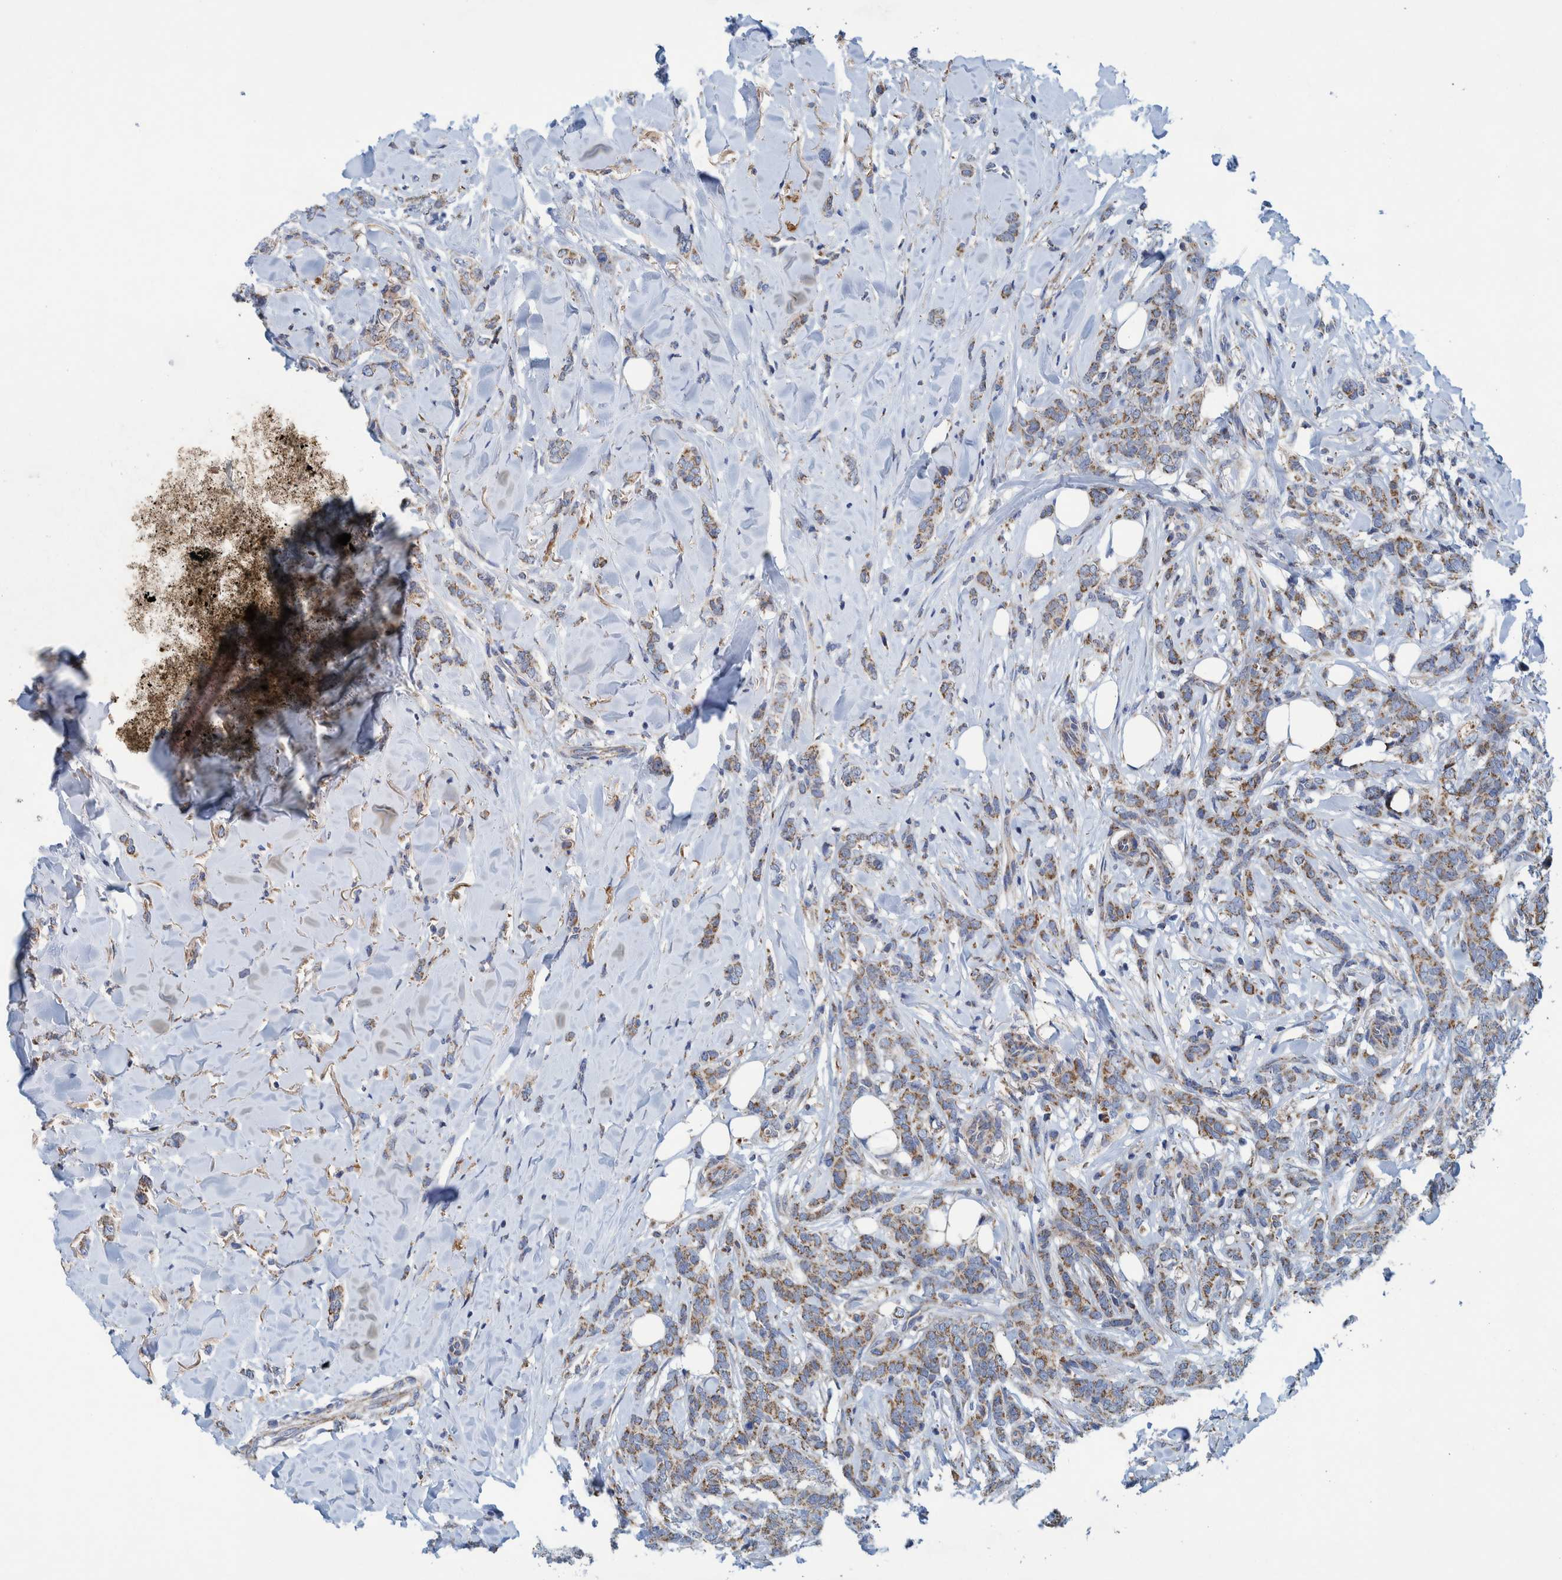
{"staining": {"intensity": "weak", "quantity": ">75%", "location": "cytoplasmic/membranous"}, "tissue": "breast cancer", "cell_type": "Tumor cells", "image_type": "cancer", "snomed": [{"axis": "morphology", "description": "Lobular carcinoma"}, {"axis": "topography", "description": "Skin"}, {"axis": "topography", "description": "Breast"}], "caption": "Weak cytoplasmic/membranous staining is identified in approximately >75% of tumor cells in lobular carcinoma (breast).", "gene": "MRPS7", "patient": {"sex": "female", "age": 46}}